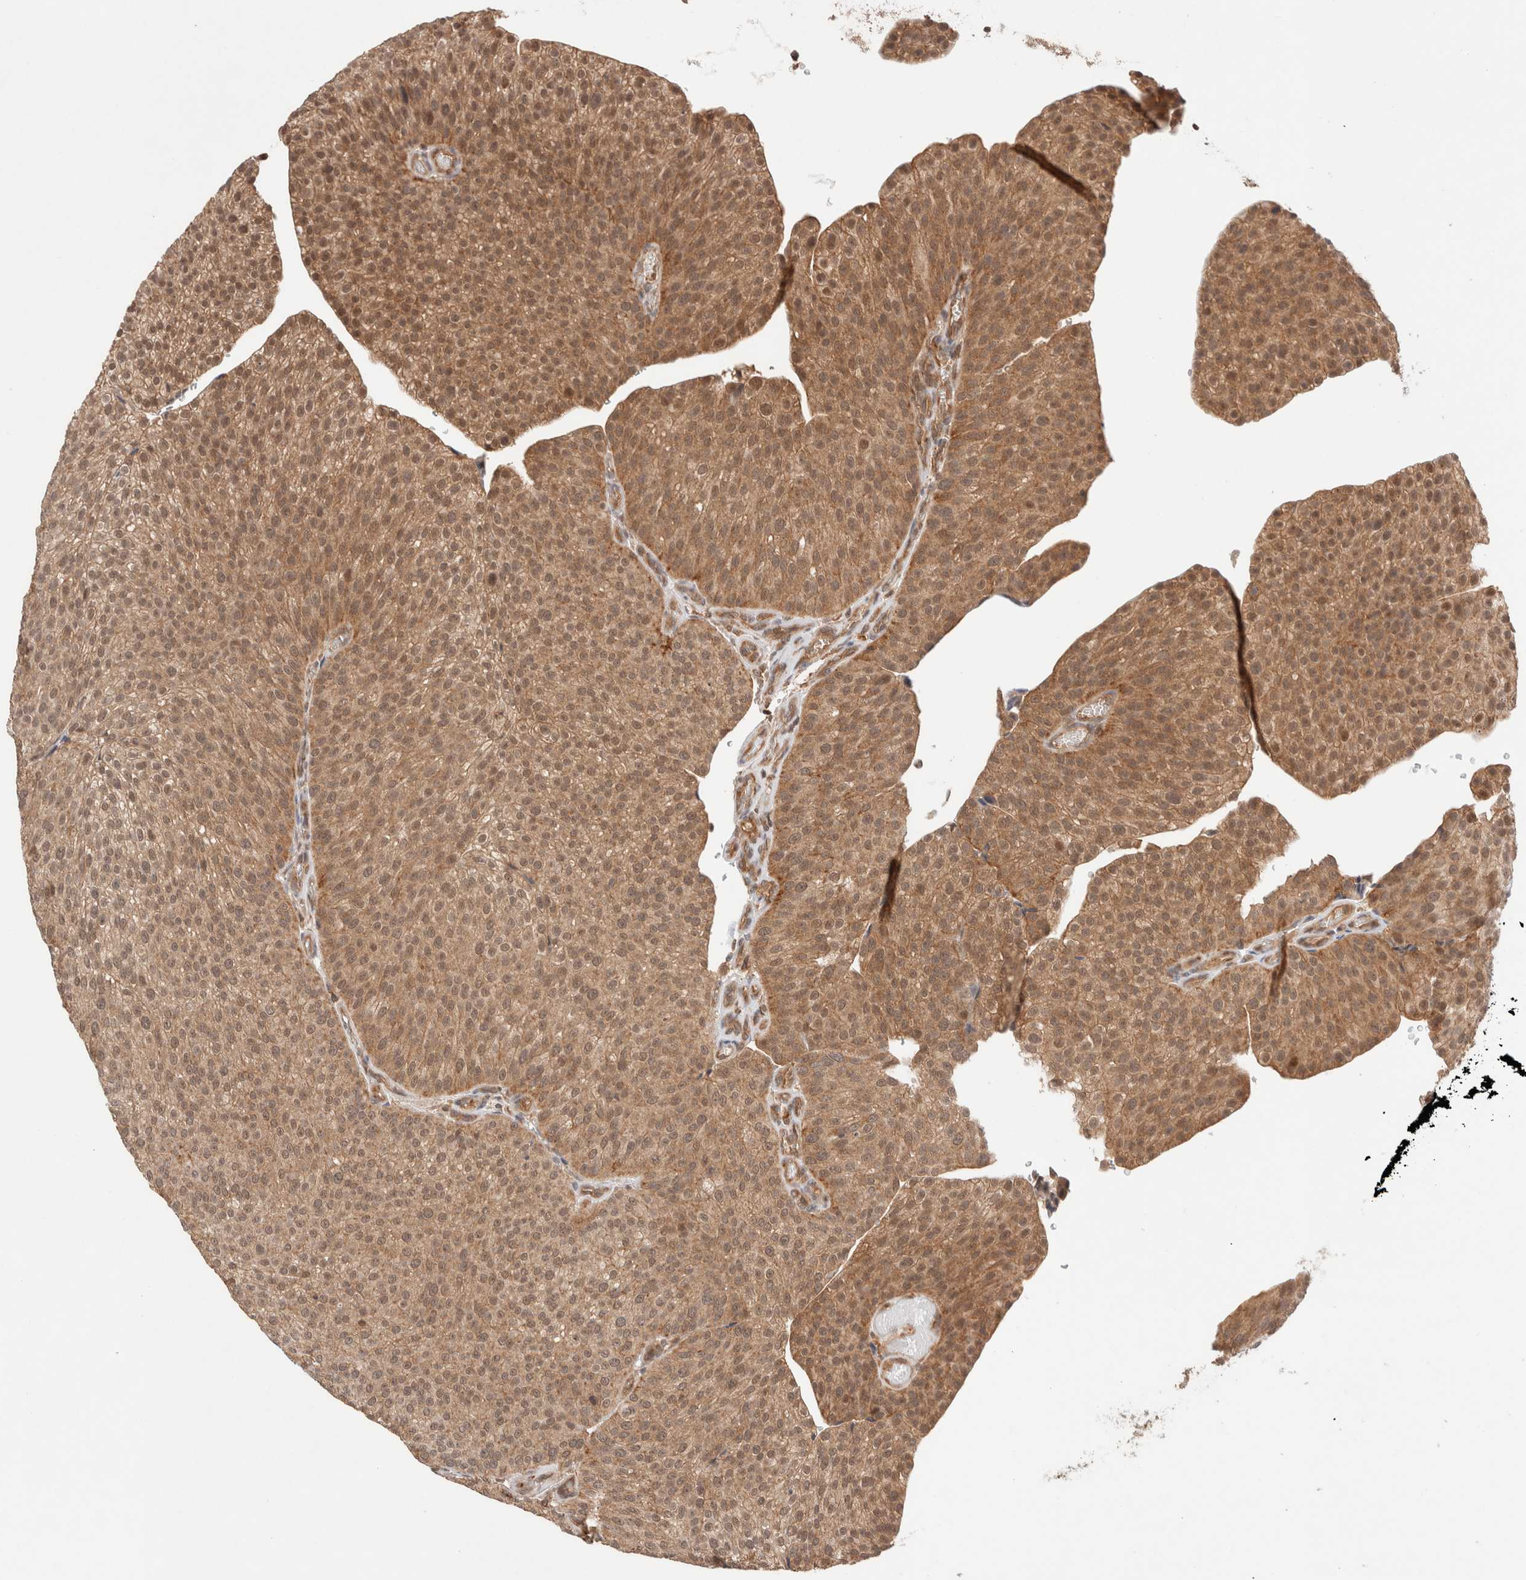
{"staining": {"intensity": "moderate", "quantity": ">75%", "location": "cytoplasmic/membranous,nuclear"}, "tissue": "urothelial cancer", "cell_type": "Tumor cells", "image_type": "cancer", "snomed": [{"axis": "morphology", "description": "Normal tissue, NOS"}, {"axis": "morphology", "description": "Urothelial carcinoma, Low grade"}, {"axis": "topography", "description": "Smooth muscle"}, {"axis": "topography", "description": "Urinary bladder"}], "caption": "About >75% of tumor cells in urothelial cancer exhibit moderate cytoplasmic/membranous and nuclear protein staining as visualized by brown immunohistochemical staining.", "gene": "SIKE1", "patient": {"sex": "male", "age": 60}}